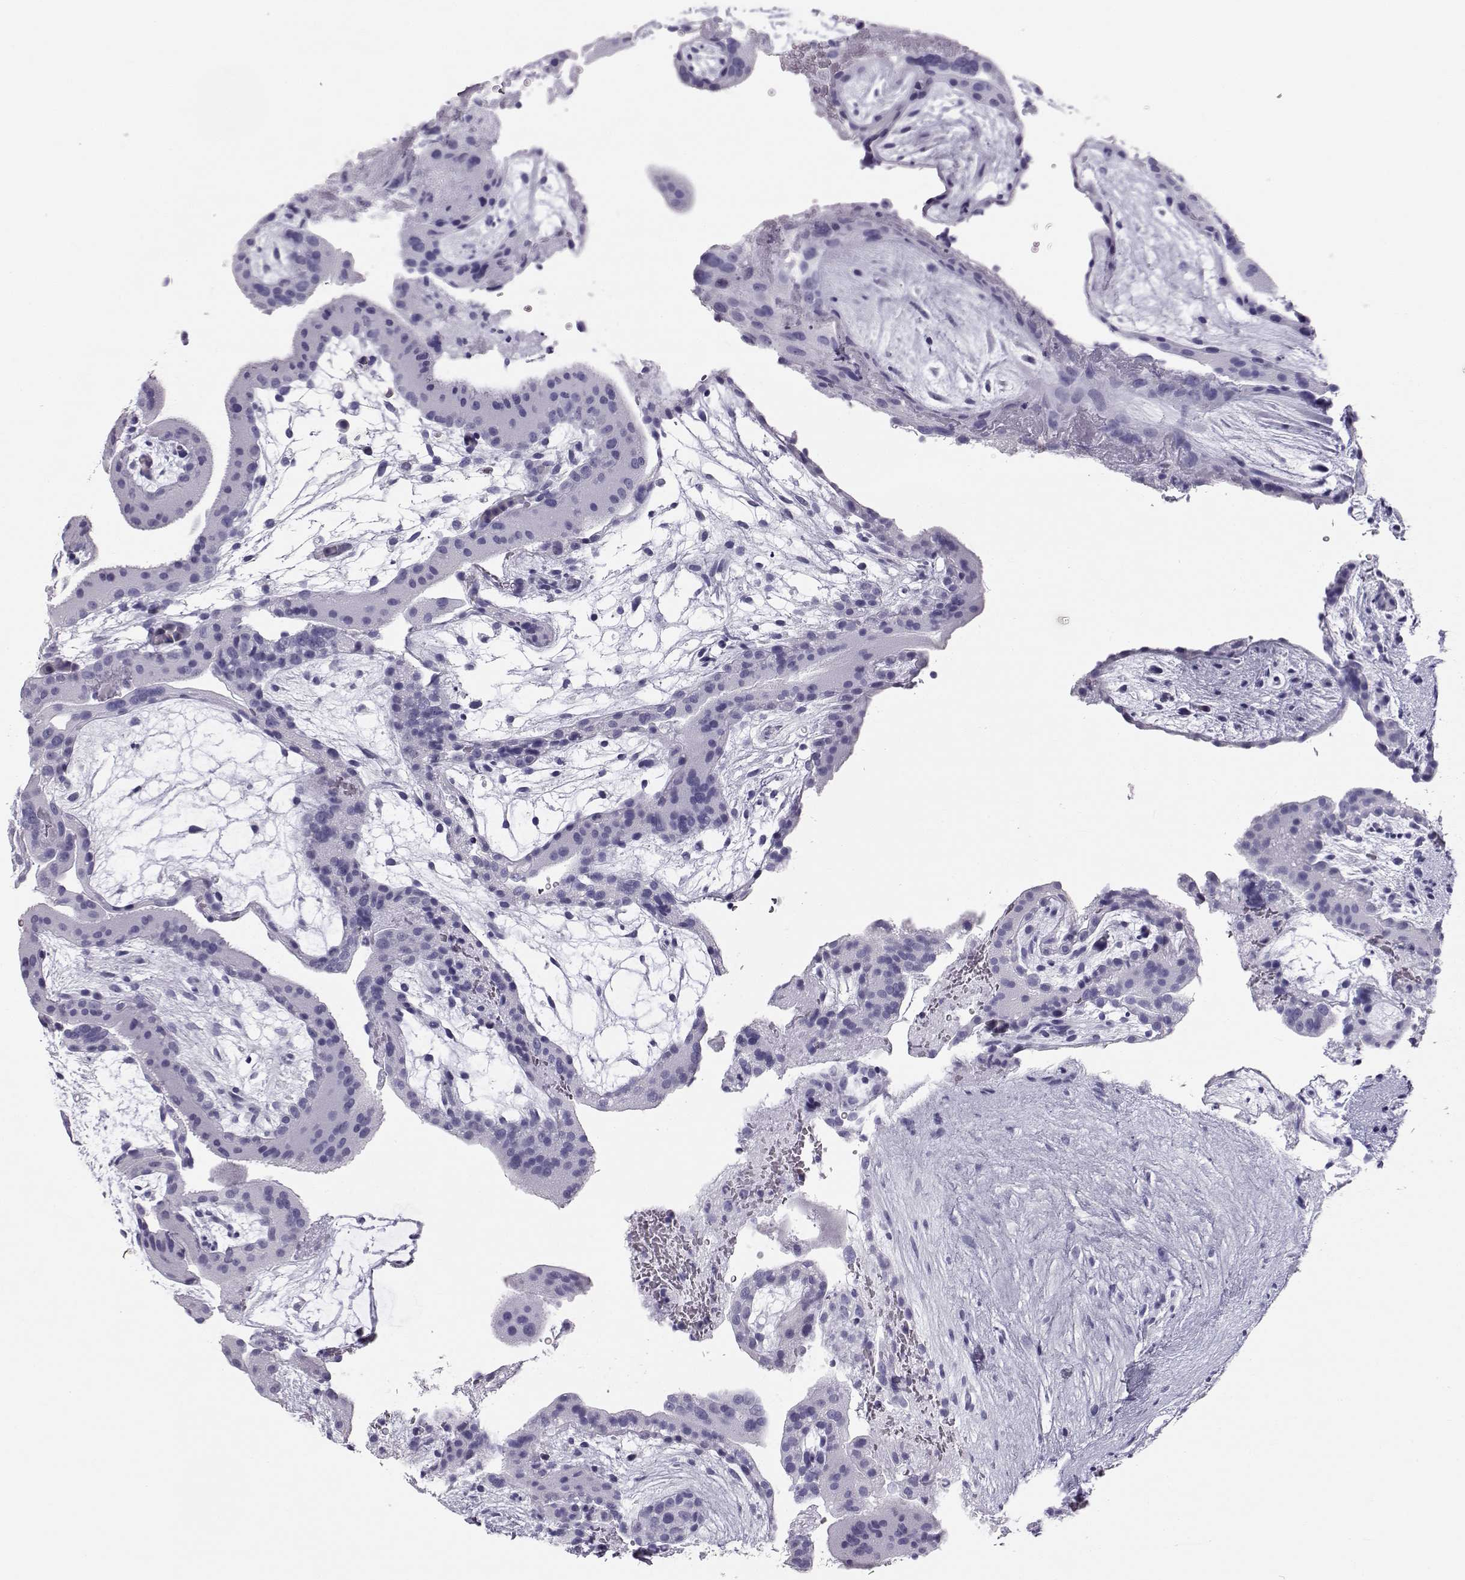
{"staining": {"intensity": "negative", "quantity": "none", "location": "none"}, "tissue": "placenta", "cell_type": "Decidual cells", "image_type": "normal", "snomed": [{"axis": "morphology", "description": "Normal tissue, NOS"}, {"axis": "topography", "description": "Placenta"}], "caption": "An immunohistochemistry image of normal placenta is shown. There is no staining in decidual cells of placenta.", "gene": "RD3", "patient": {"sex": "female", "age": 19}}